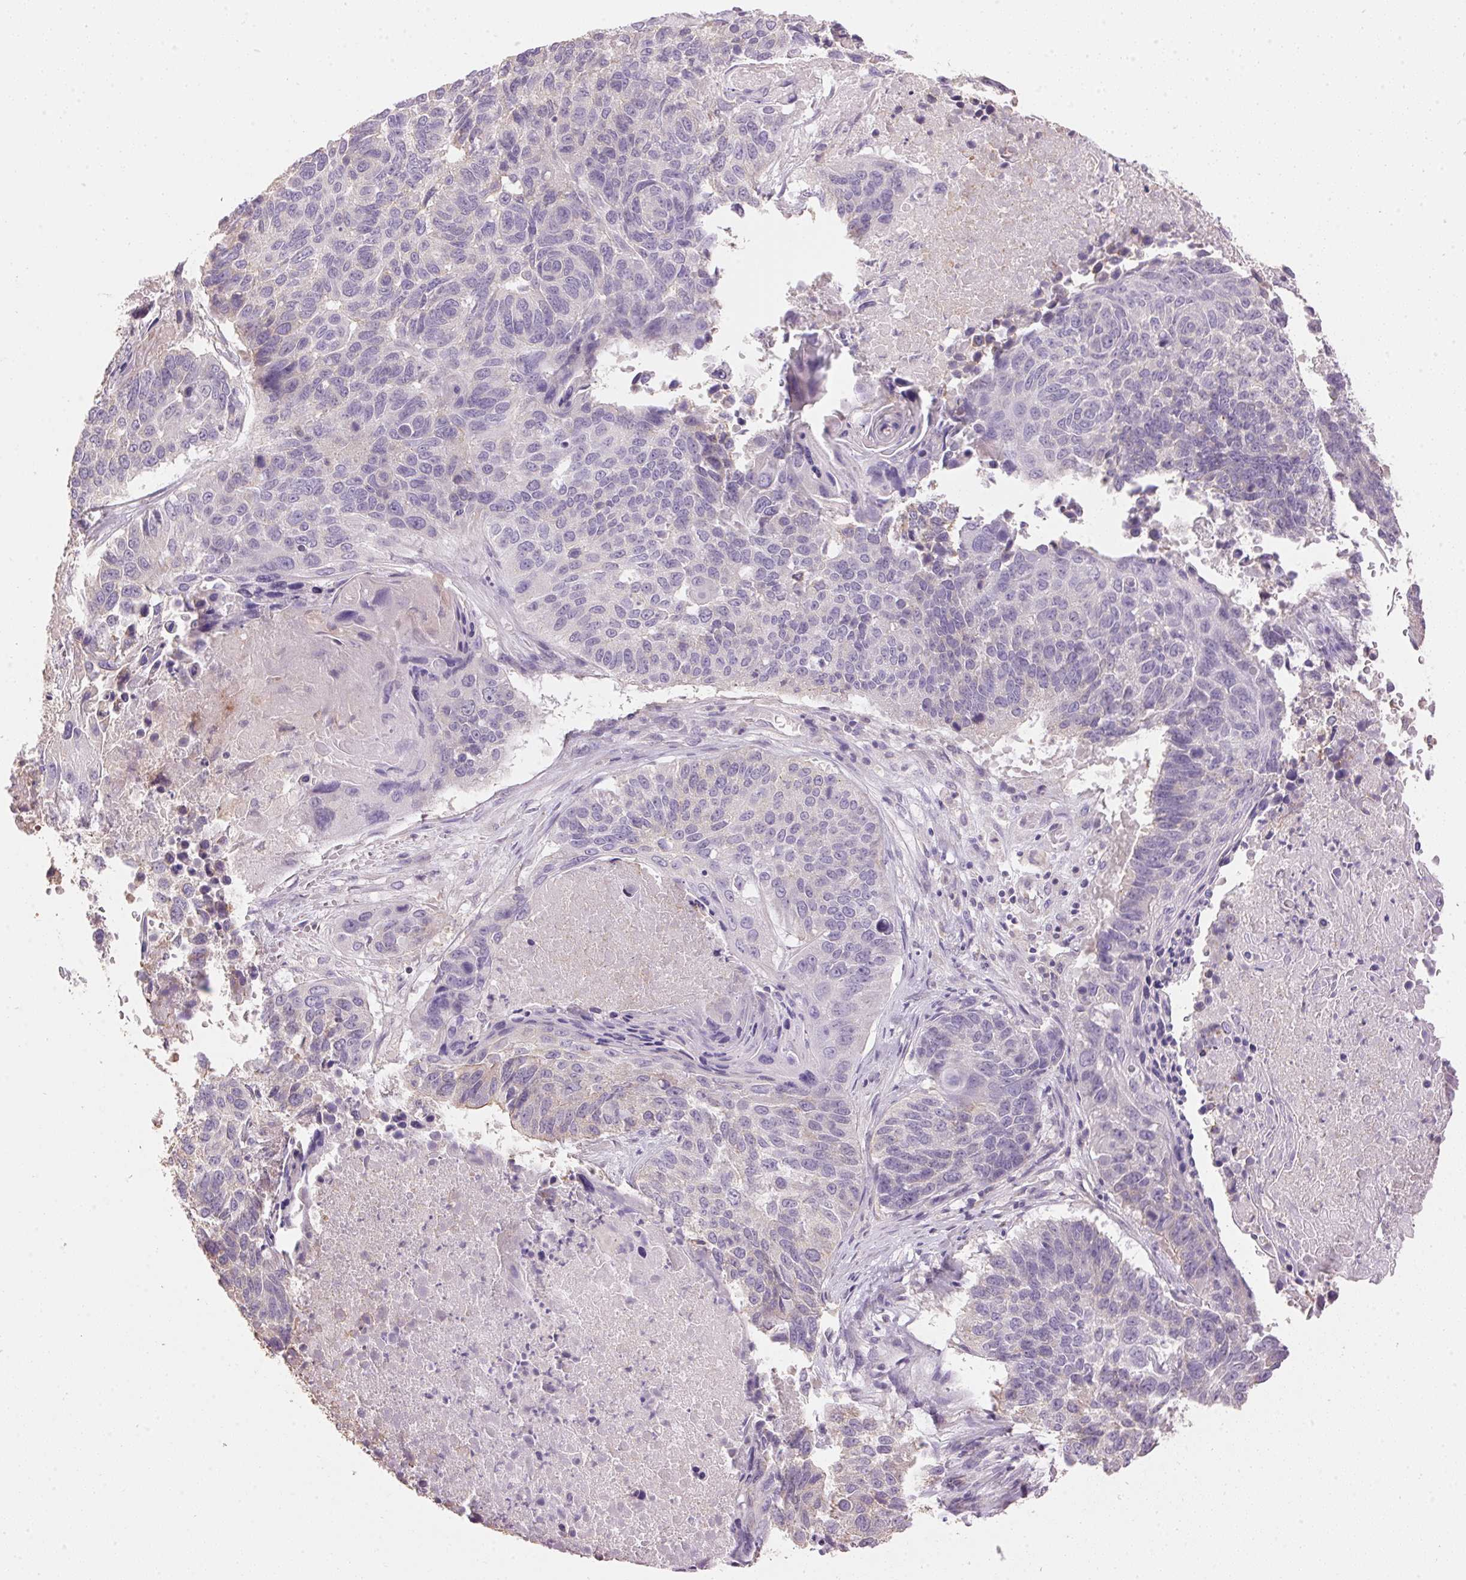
{"staining": {"intensity": "negative", "quantity": "none", "location": "none"}, "tissue": "lung cancer", "cell_type": "Tumor cells", "image_type": "cancer", "snomed": [{"axis": "morphology", "description": "Squamous cell carcinoma, NOS"}, {"axis": "topography", "description": "Lung"}], "caption": "The photomicrograph shows no significant expression in tumor cells of lung cancer (squamous cell carcinoma).", "gene": "LYZL6", "patient": {"sex": "male", "age": 73}}